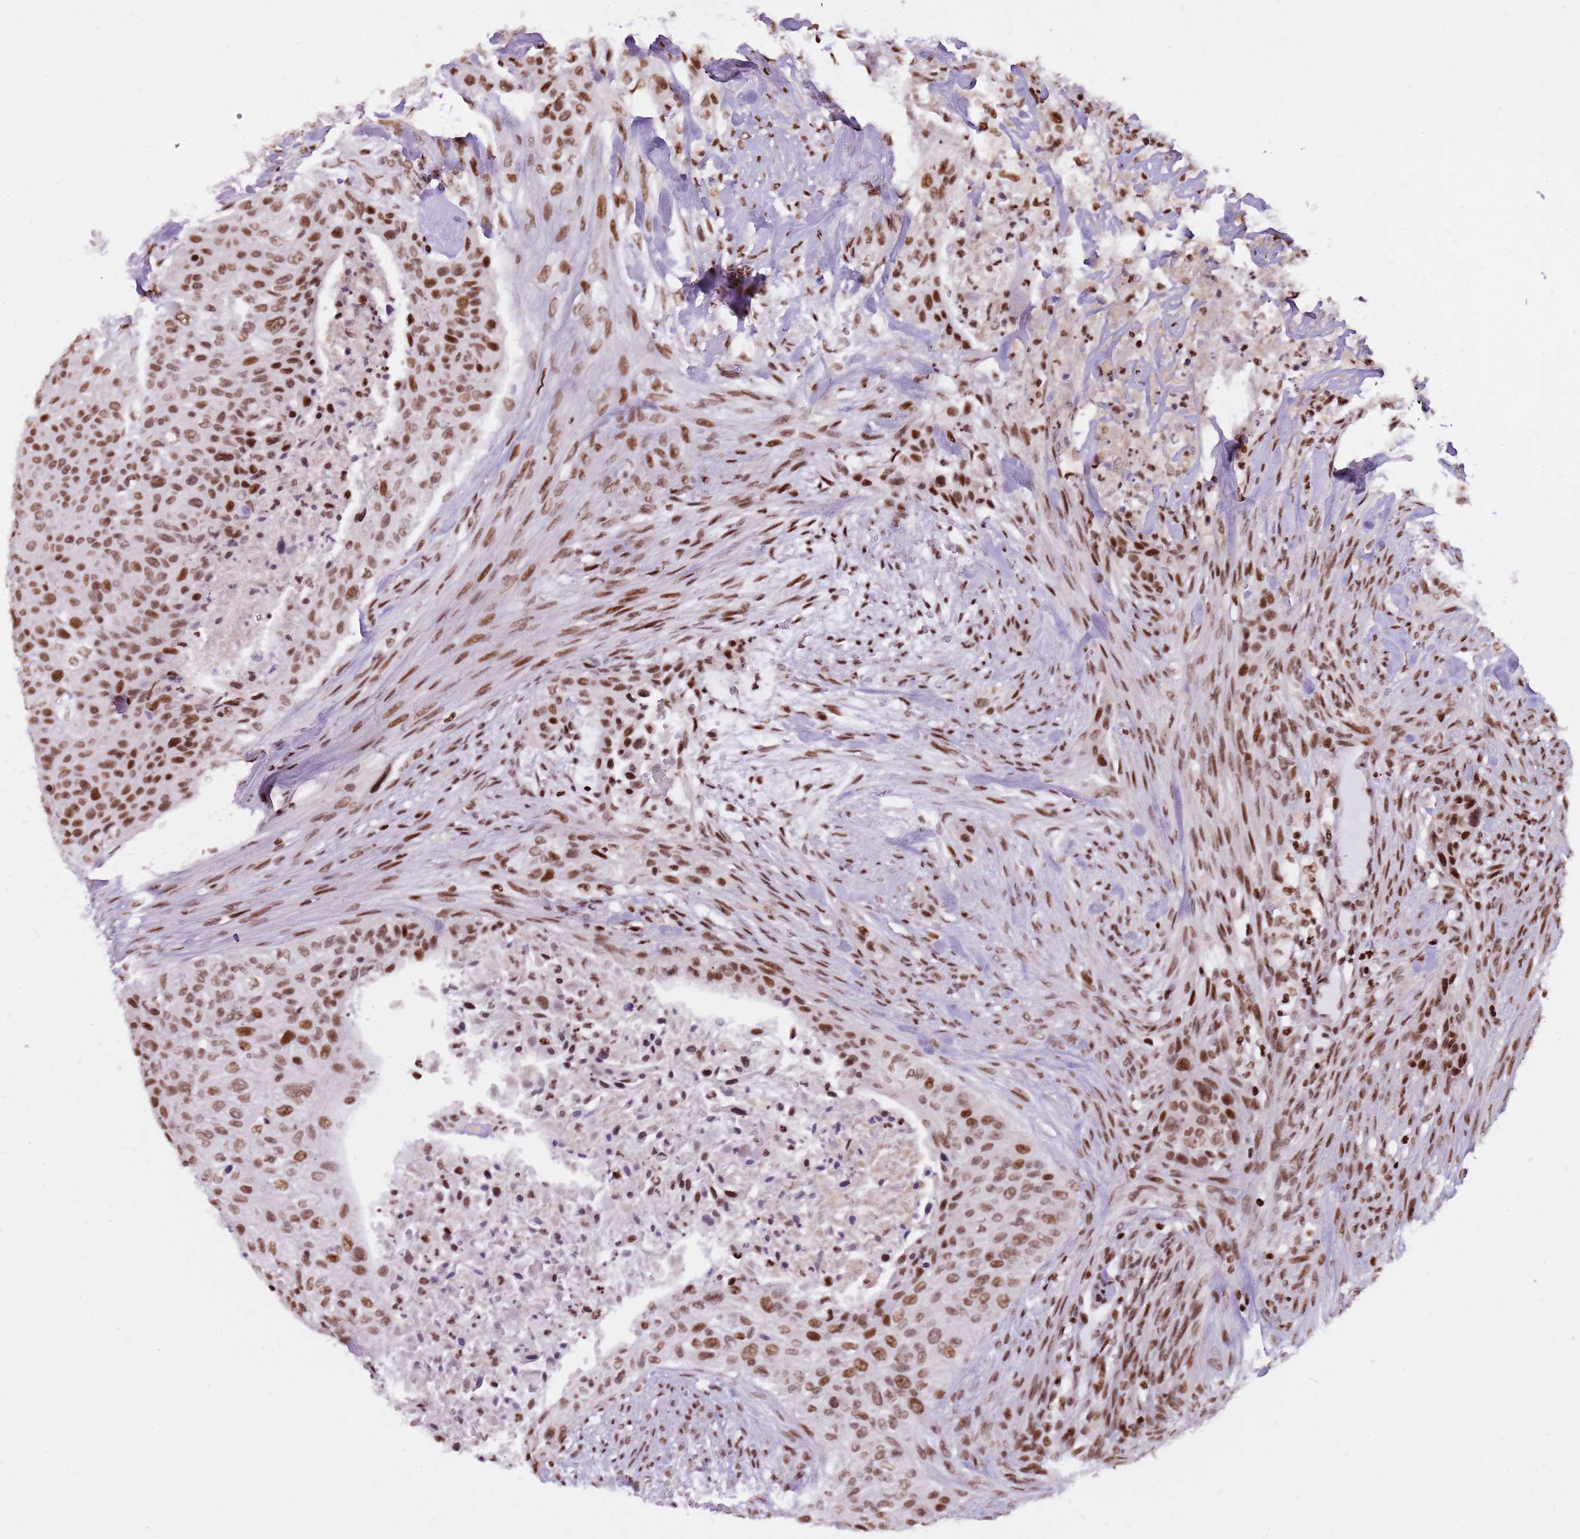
{"staining": {"intensity": "moderate", "quantity": ">75%", "location": "nuclear"}, "tissue": "urothelial cancer", "cell_type": "Tumor cells", "image_type": "cancer", "snomed": [{"axis": "morphology", "description": "Urothelial carcinoma, High grade"}, {"axis": "topography", "description": "Urinary bladder"}], "caption": "Tumor cells reveal moderate nuclear staining in approximately >75% of cells in high-grade urothelial carcinoma. The protein of interest is shown in brown color, while the nuclei are stained blue.", "gene": "WASHC4", "patient": {"sex": "male", "age": 35}}